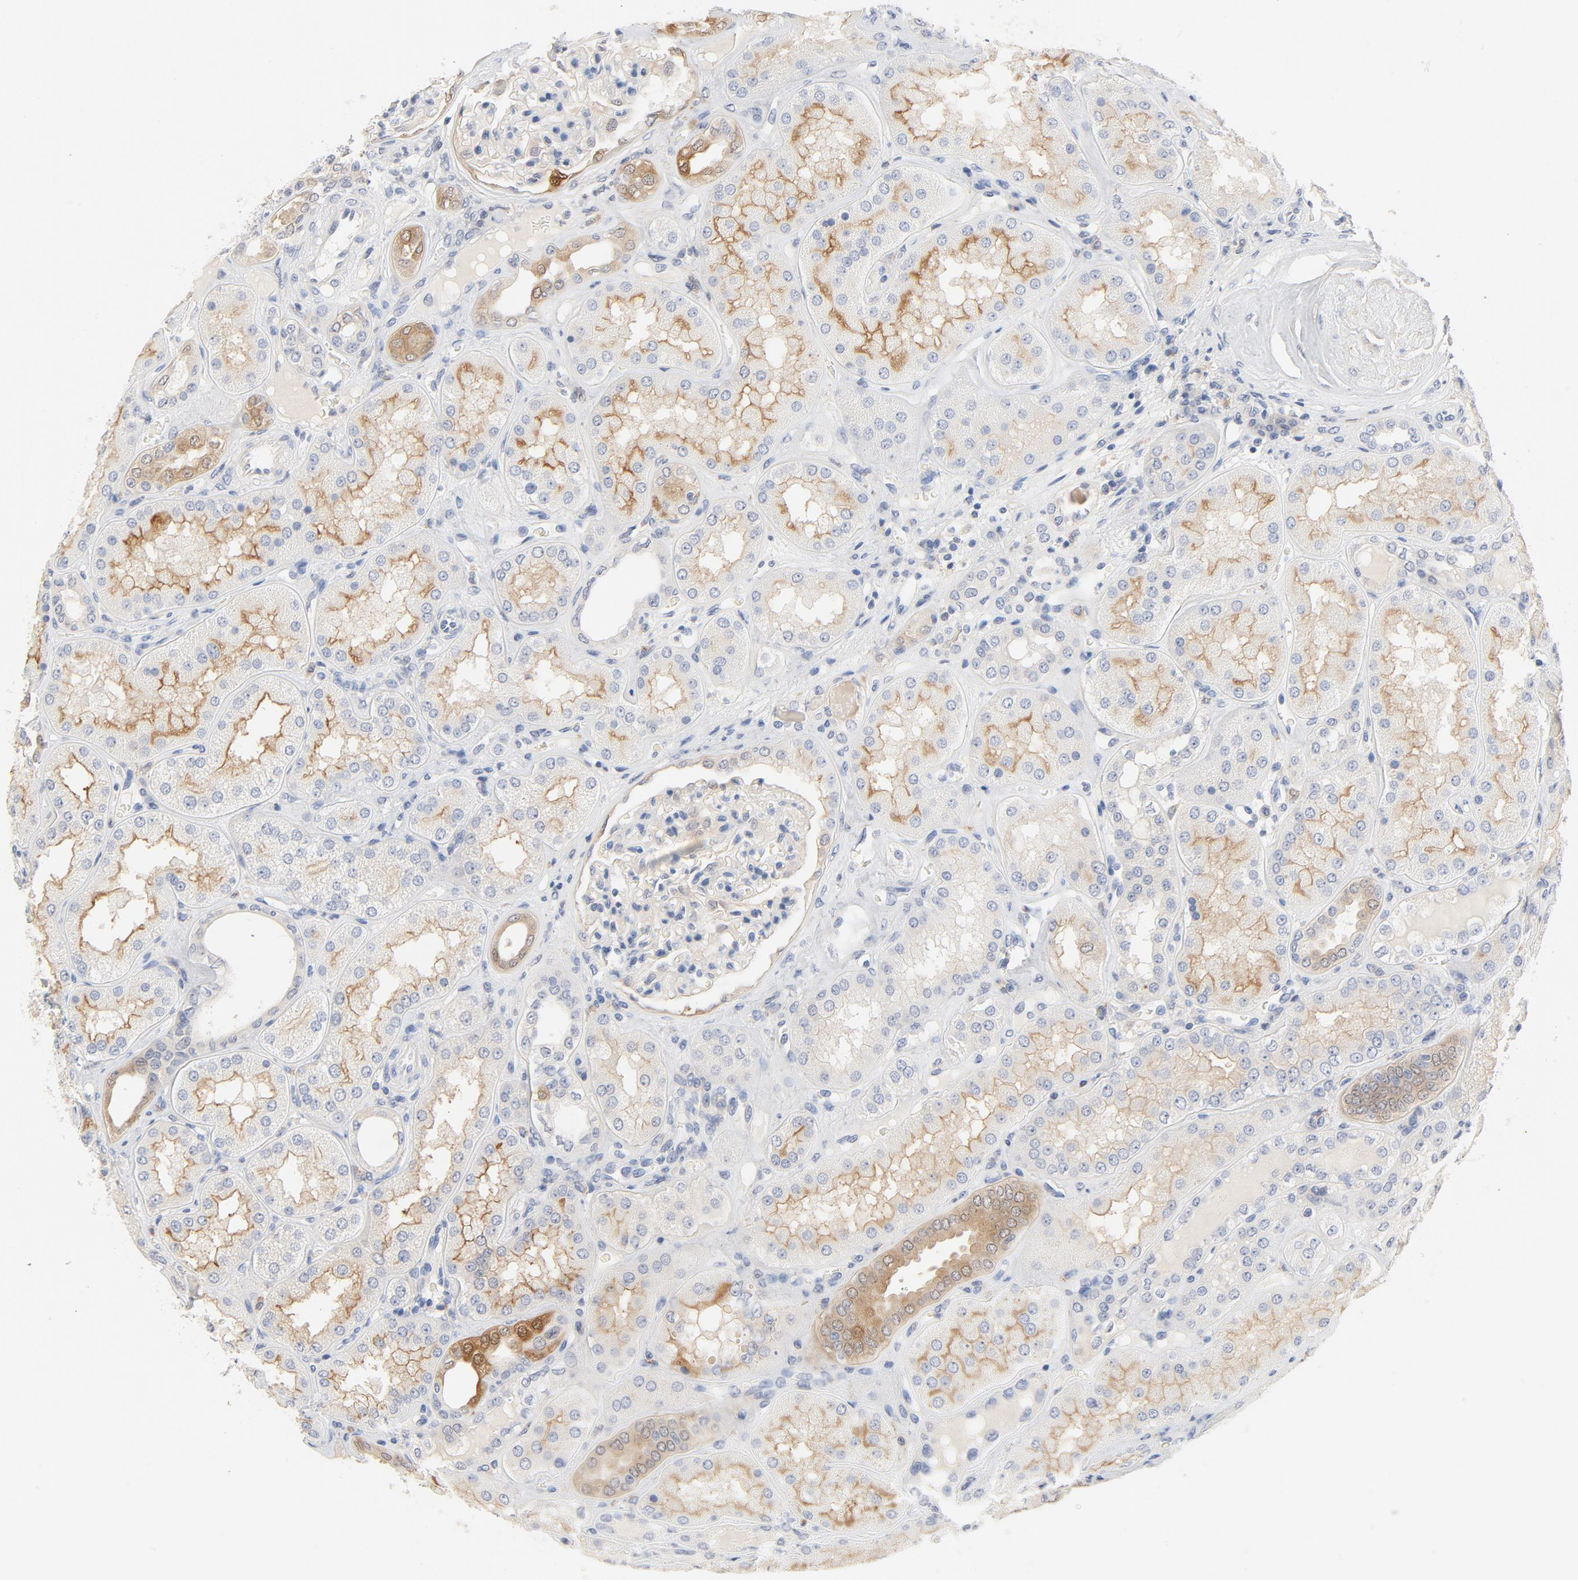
{"staining": {"intensity": "weak", "quantity": ">75%", "location": "cytoplasmic/membranous"}, "tissue": "kidney", "cell_type": "Cells in glomeruli", "image_type": "normal", "snomed": [{"axis": "morphology", "description": "Normal tissue, NOS"}, {"axis": "topography", "description": "Kidney"}], "caption": "Immunohistochemical staining of normal kidney displays low levels of weak cytoplasmic/membranous expression in about >75% of cells in glomeruli.", "gene": "STAT1", "patient": {"sex": "female", "age": 56}}